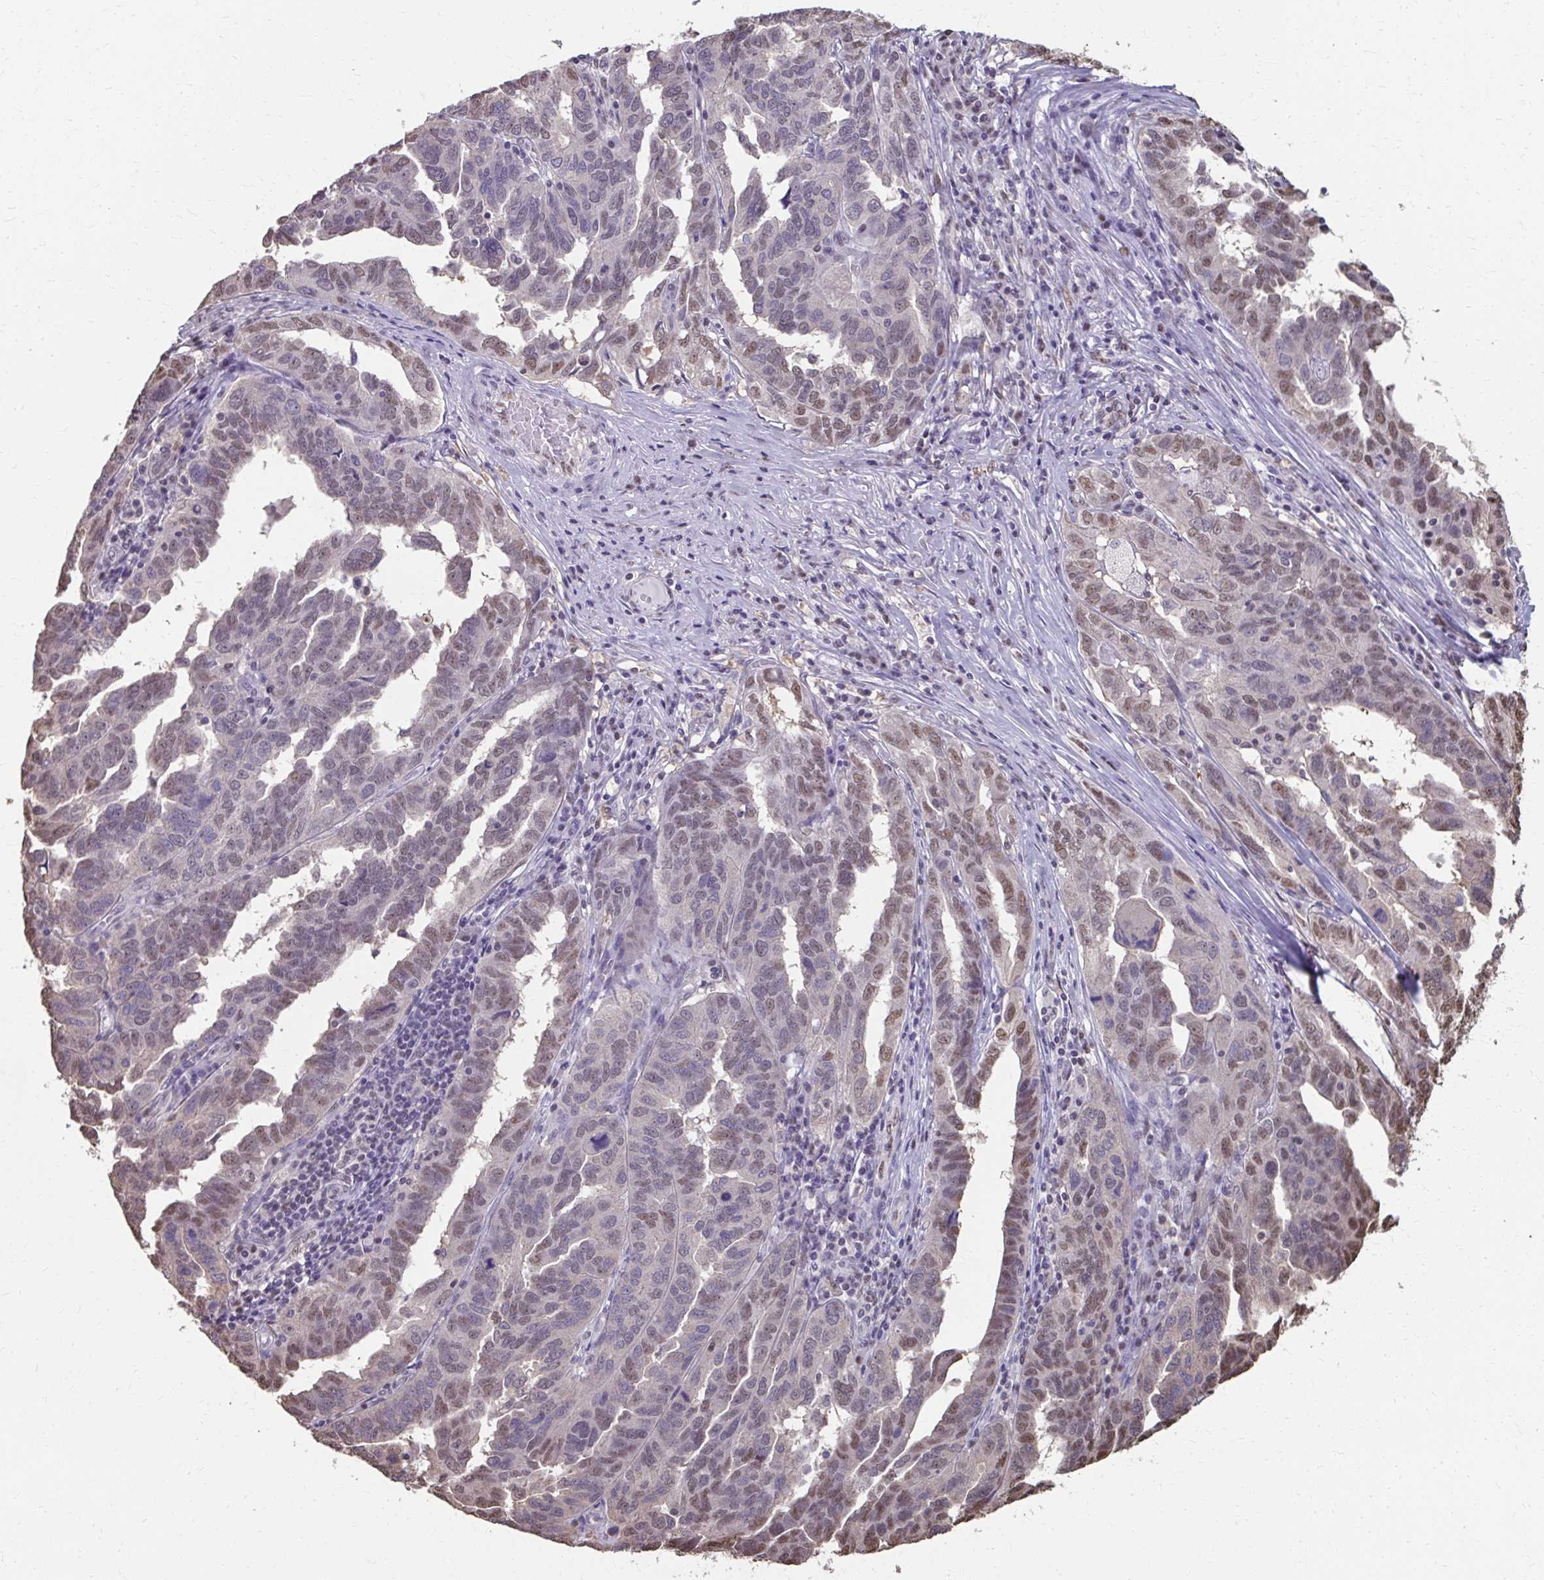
{"staining": {"intensity": "weak", "quantity": "25%-75%", "location": "nuclear"}, "tissue": "ovarian cancer", "cell_type": "Tumor cells", "image_type": "cancer", "snomed": [{"axis": "morphology", "description": "Cystadenocarcinoma, serous, NOS"}, {"axis": "topography", "description": "Ovary"}], "caption": "A brown stain highlights weak nuclear staining of a protein in human ovarian cancer (serous cystadenocarcinoma) tumor cells. Using DAB (3,3'-diaminobenzidine) (brown) and hematoxylin (blue) stains, captured at high magnification using brightfield microscopy.", "gene": "ING4", "patient": {"sex": "female", "age": 64}}